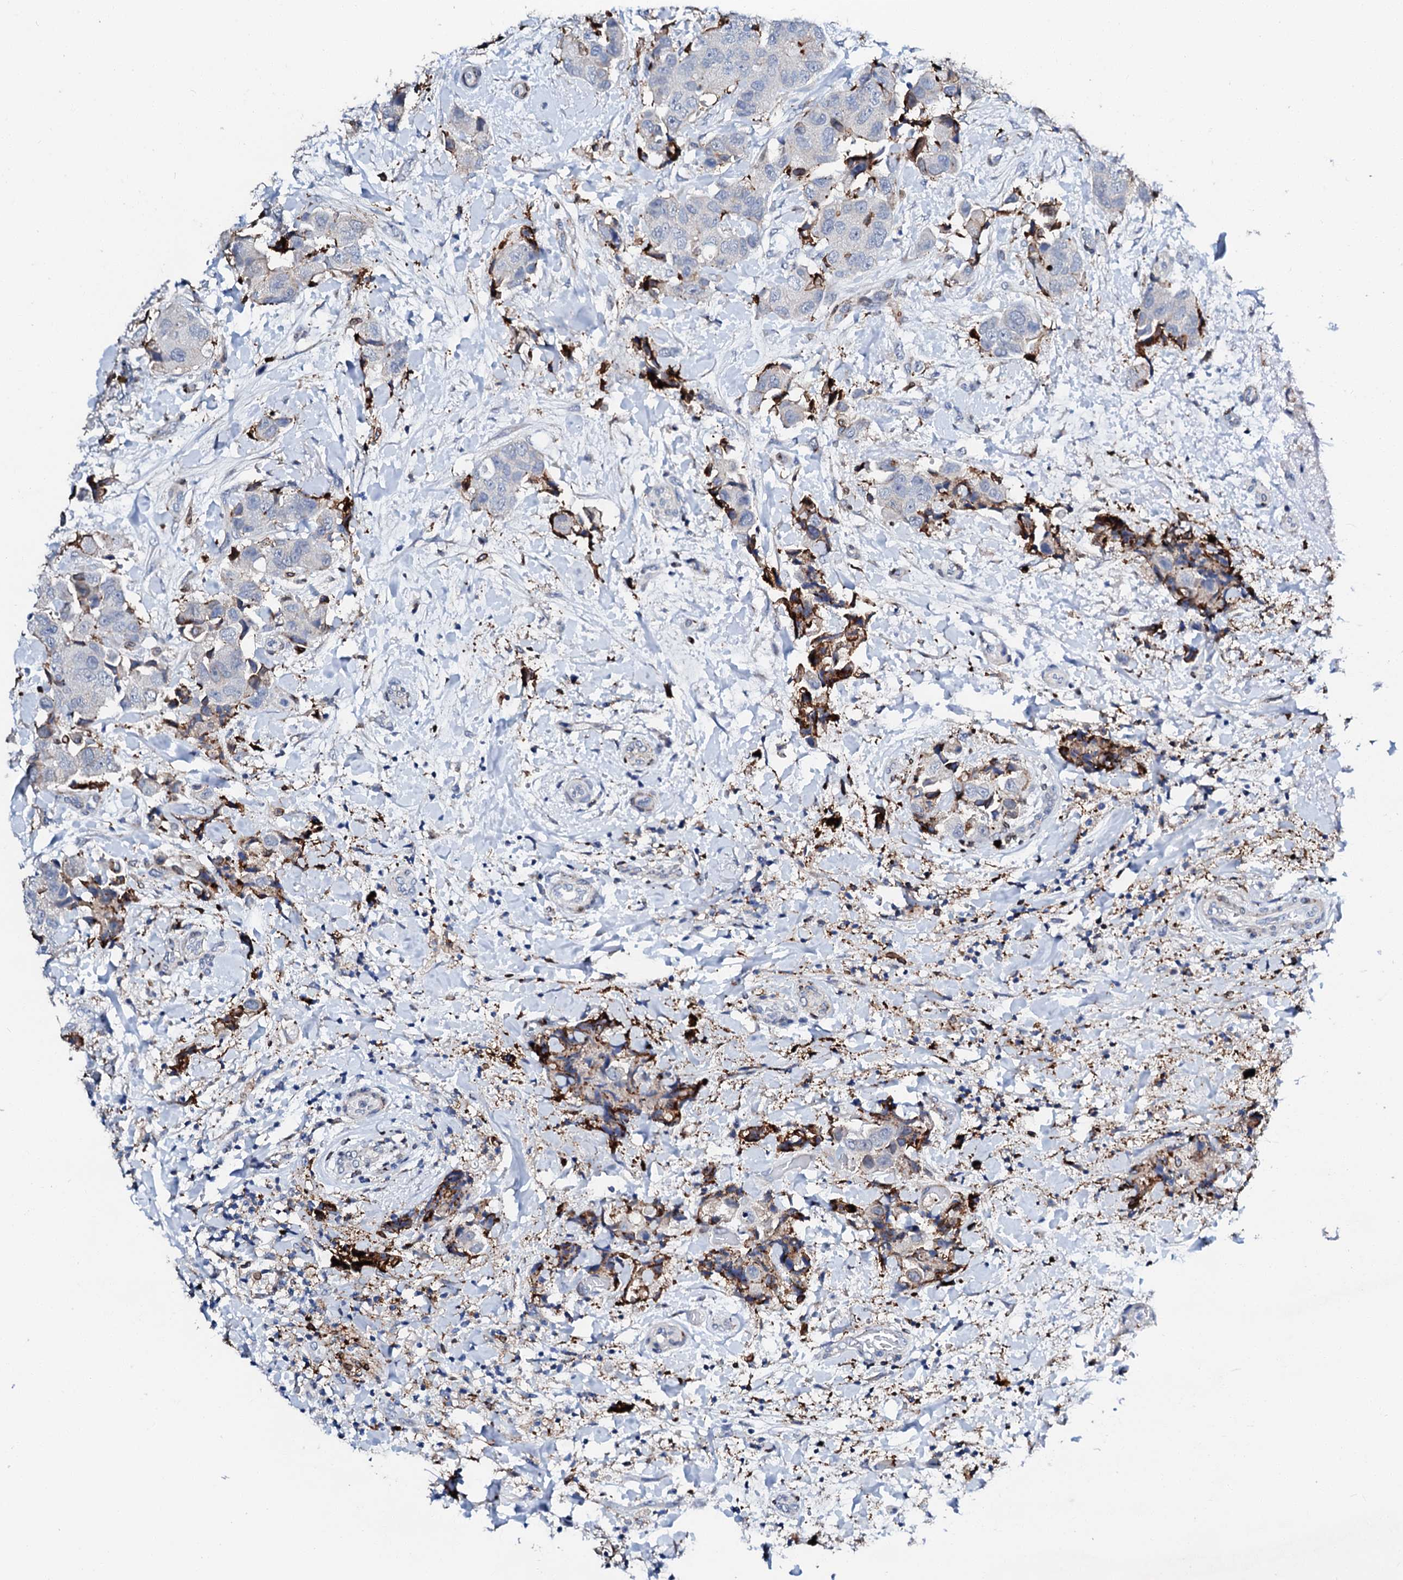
{"staining": {"intensity": "negative", "quantity": "none", "location": "none"}, "tissue": "breast cancer", "cell_type": "Tumor cells", "image_type": "cancer", "snomed": [{"axis": "morphology", "description": "Normal tissue, NOS"}, {"axis": "morphology", "description": "Duct carcinoma"}, {"axis": "topography", "description": "Breast"}], "caption": "Protein analysis of breast invasive ductal carcinoma exhibits no significant staining in tumor cells.", "gene": "MED13L", "patient": {"sex": "female", "age": 62}}